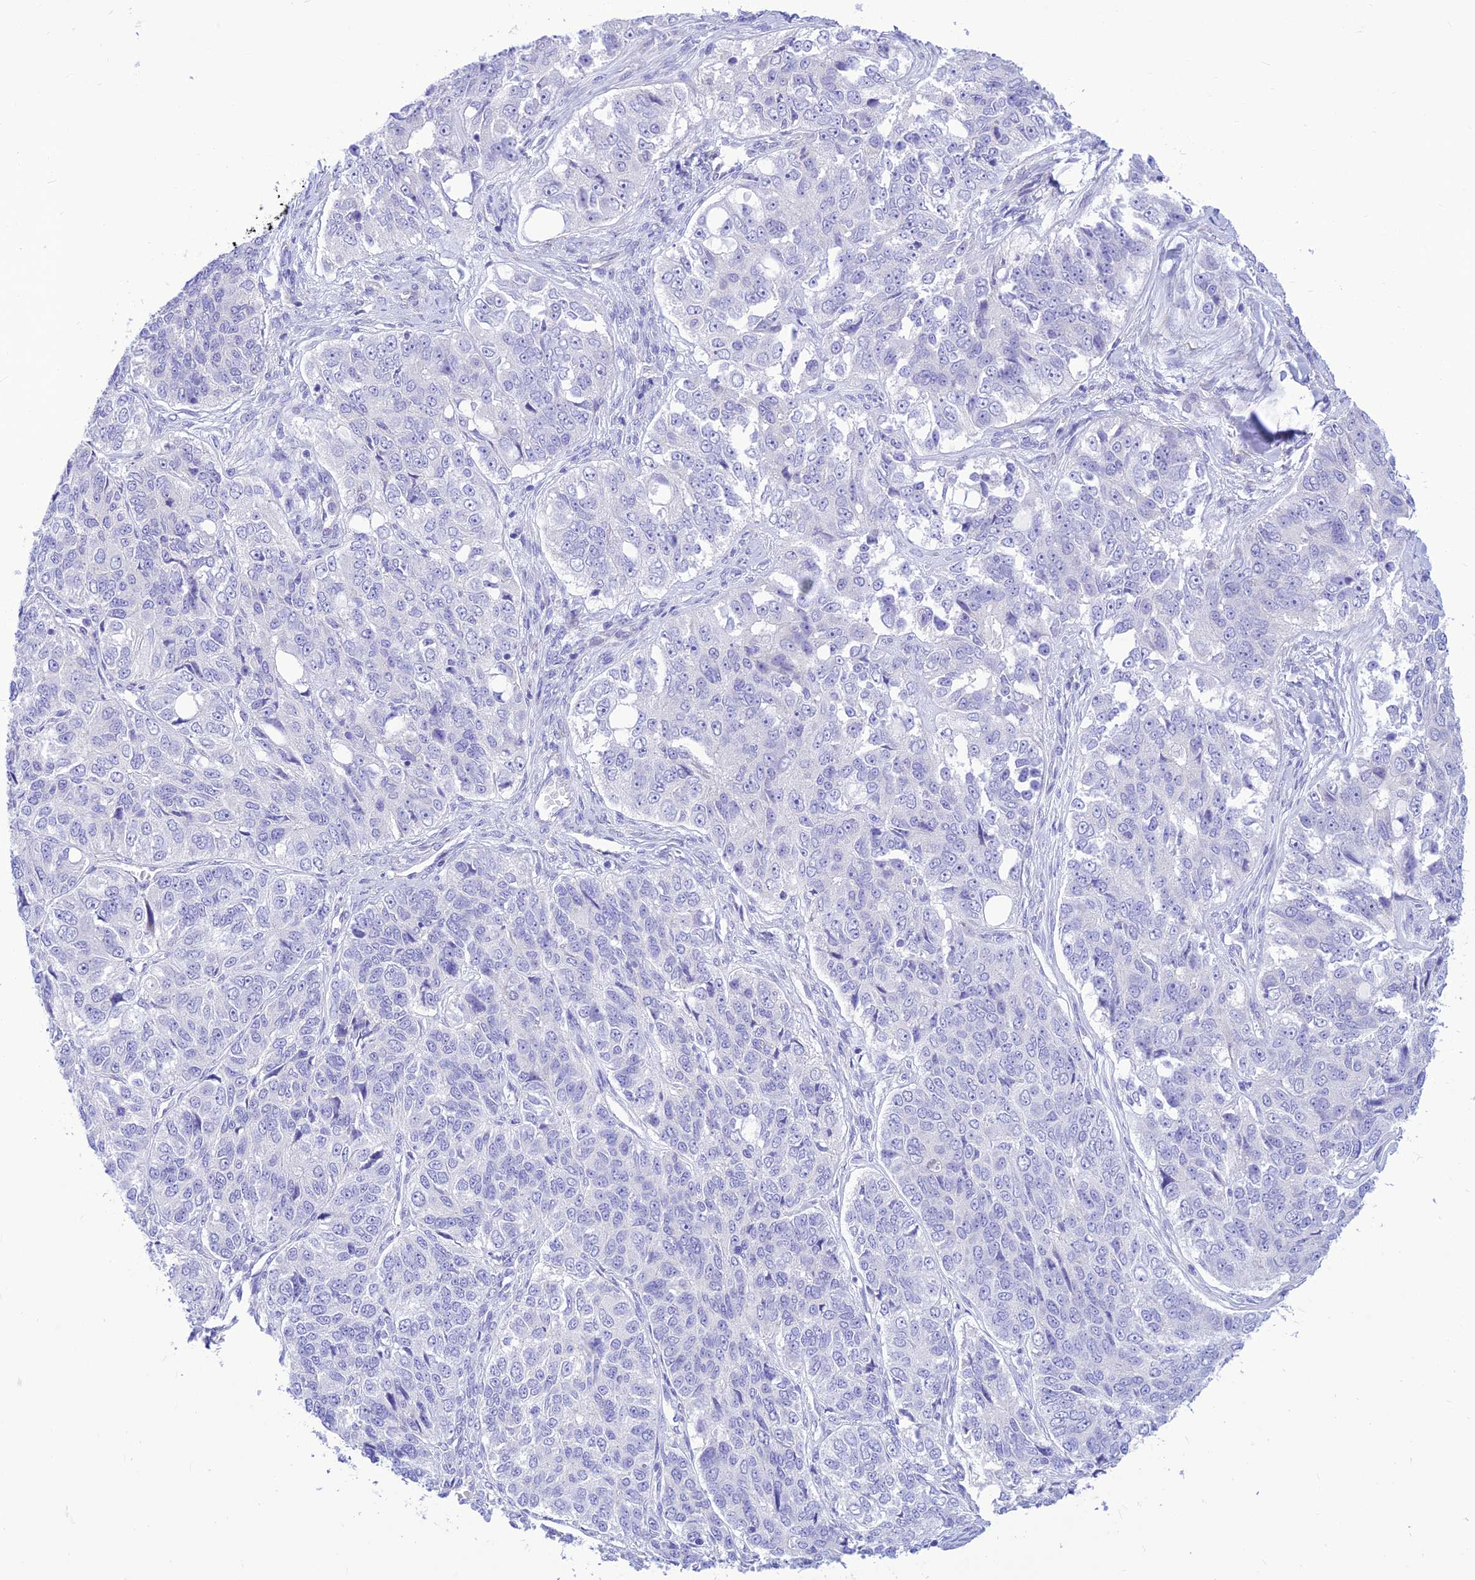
{"staining": {"intensity": "negative", "quantity": "none", "location": "none"}, "tissue": "ovarian cancer", "cell_type": "Tumor cells", "image_type": "cancer", "snomed": [{"axis": "morphology", "description": "Carcinoma, endometroid"}, {"axis": "topography", "description": "Ovary"}], "caption": "Immunohistochemistry (IHC) micrograph of ovarian cancer stained for a protein (brown), which demonstrates no staining in tumor cells.", "gene": "FAM186B", "patient": {"sex": "female", "age": 51}}